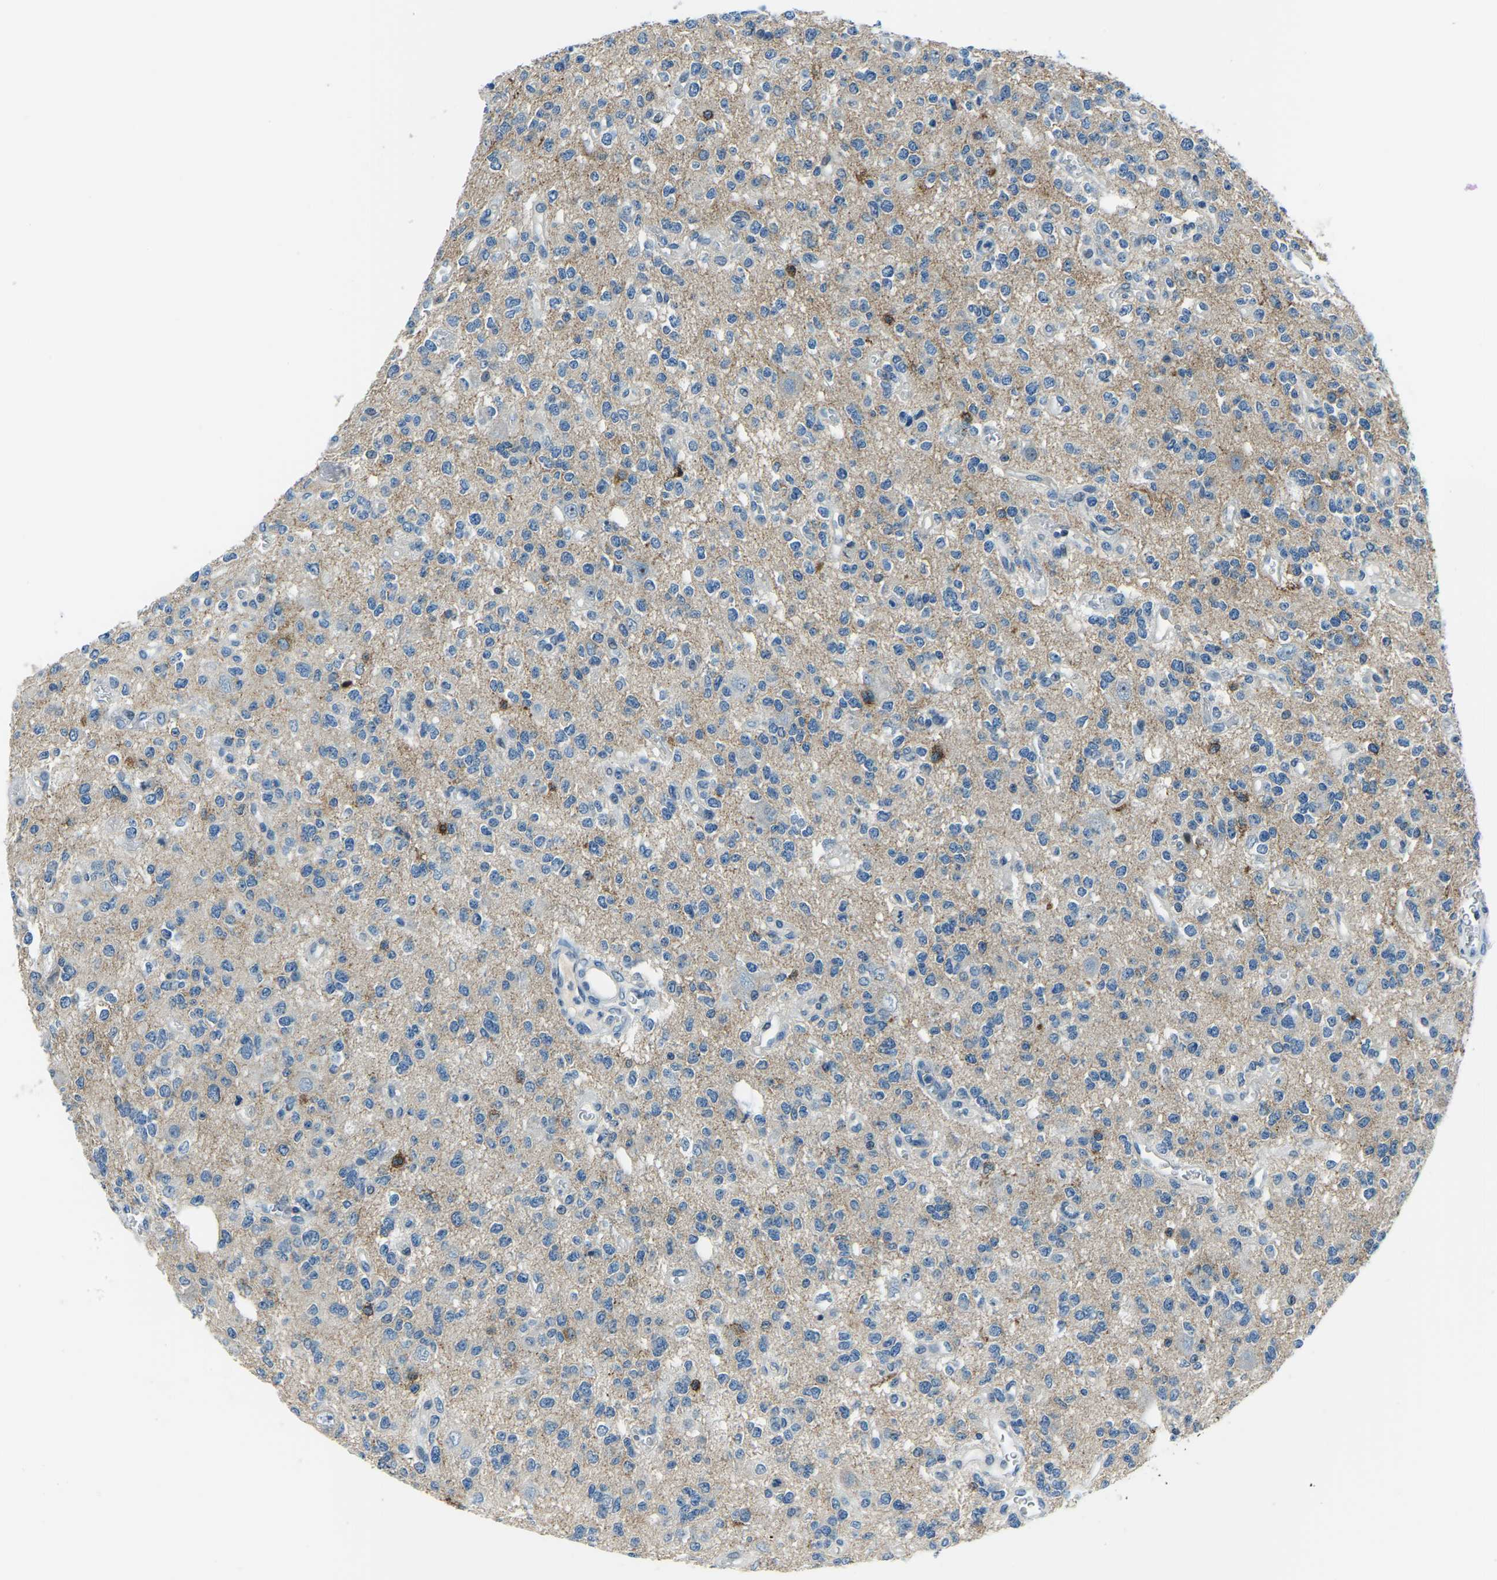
{"staining": {"intensity": "moderate", "quantity": "<25%", "location": "cytoplasmic/membranous"}, "tissue": "glioma", "cell_type": "Tumor cells", "image_type": "cancer", "snomed": [{"axis": "morphology", "description": "Glioma, malignant, Low grade"}, {"axis": "topography", "description": "Brain"}], "caption": "Immunohistochemical staining of malignant low-grade glioma reveals low levels of moderate cytoplasmic/membranous staining in approximately <25% of tumor cells.", "gene": "RRP1", "patient": {"sex": "male", "age": 38}}